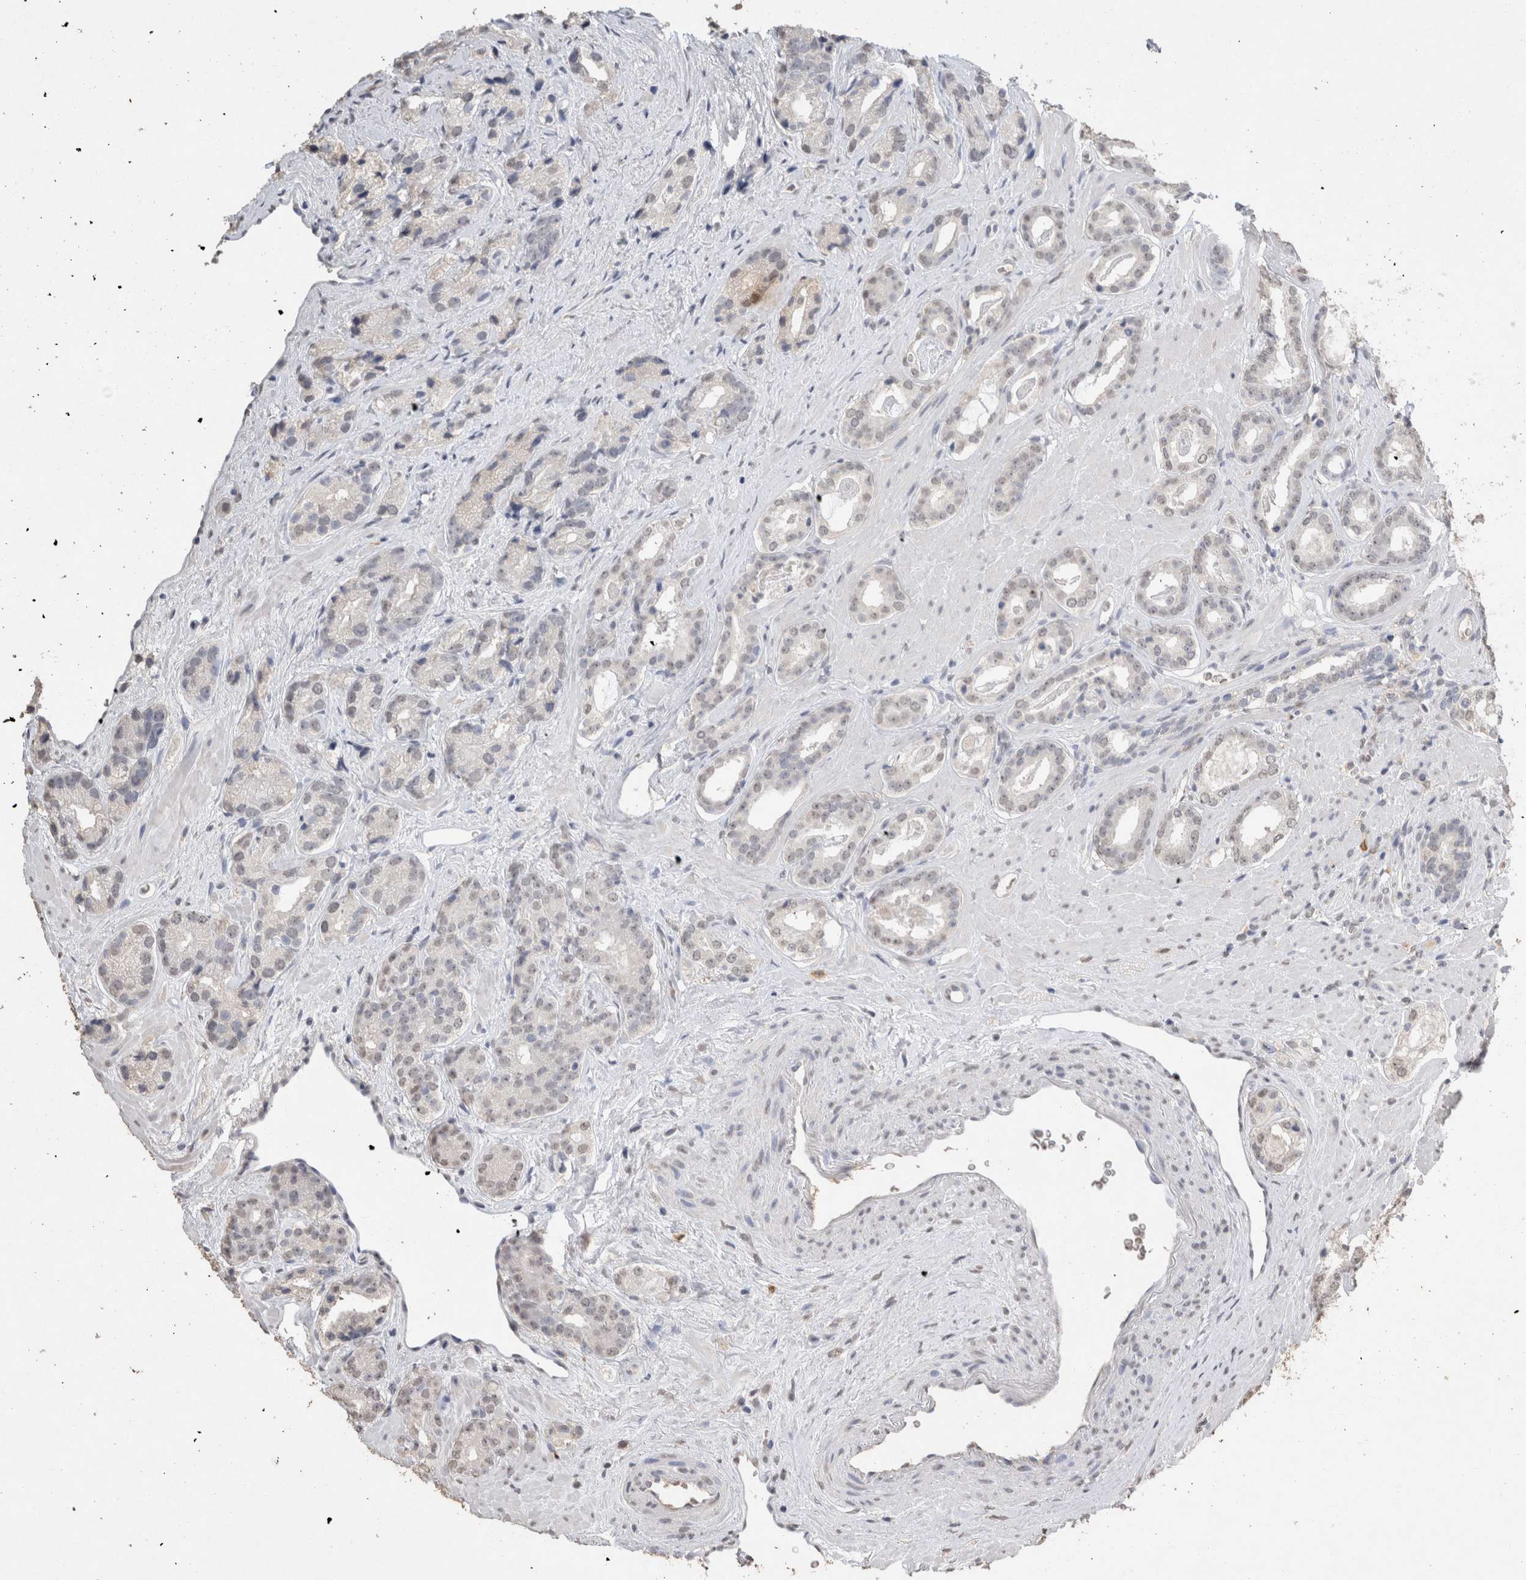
{"staining": {"intensity": "negative", "quantity": "none", "location": "none"}, "tissue": "prostate cancer", "cell_type": "Tumor cells", "image_type": "cancer", "snomed": [{"axis": "morphology", "description": "Adenocarcinoma, High grade"}, {"axis": "topography", "description": "Prostate"}], "caption": "The immunohistochemistry photomicrograph has no significant positivity in tumor cells of prostate cancer tissue.", "gene": "LGALS2", "patient": {"sex": "male", "age": 71}}